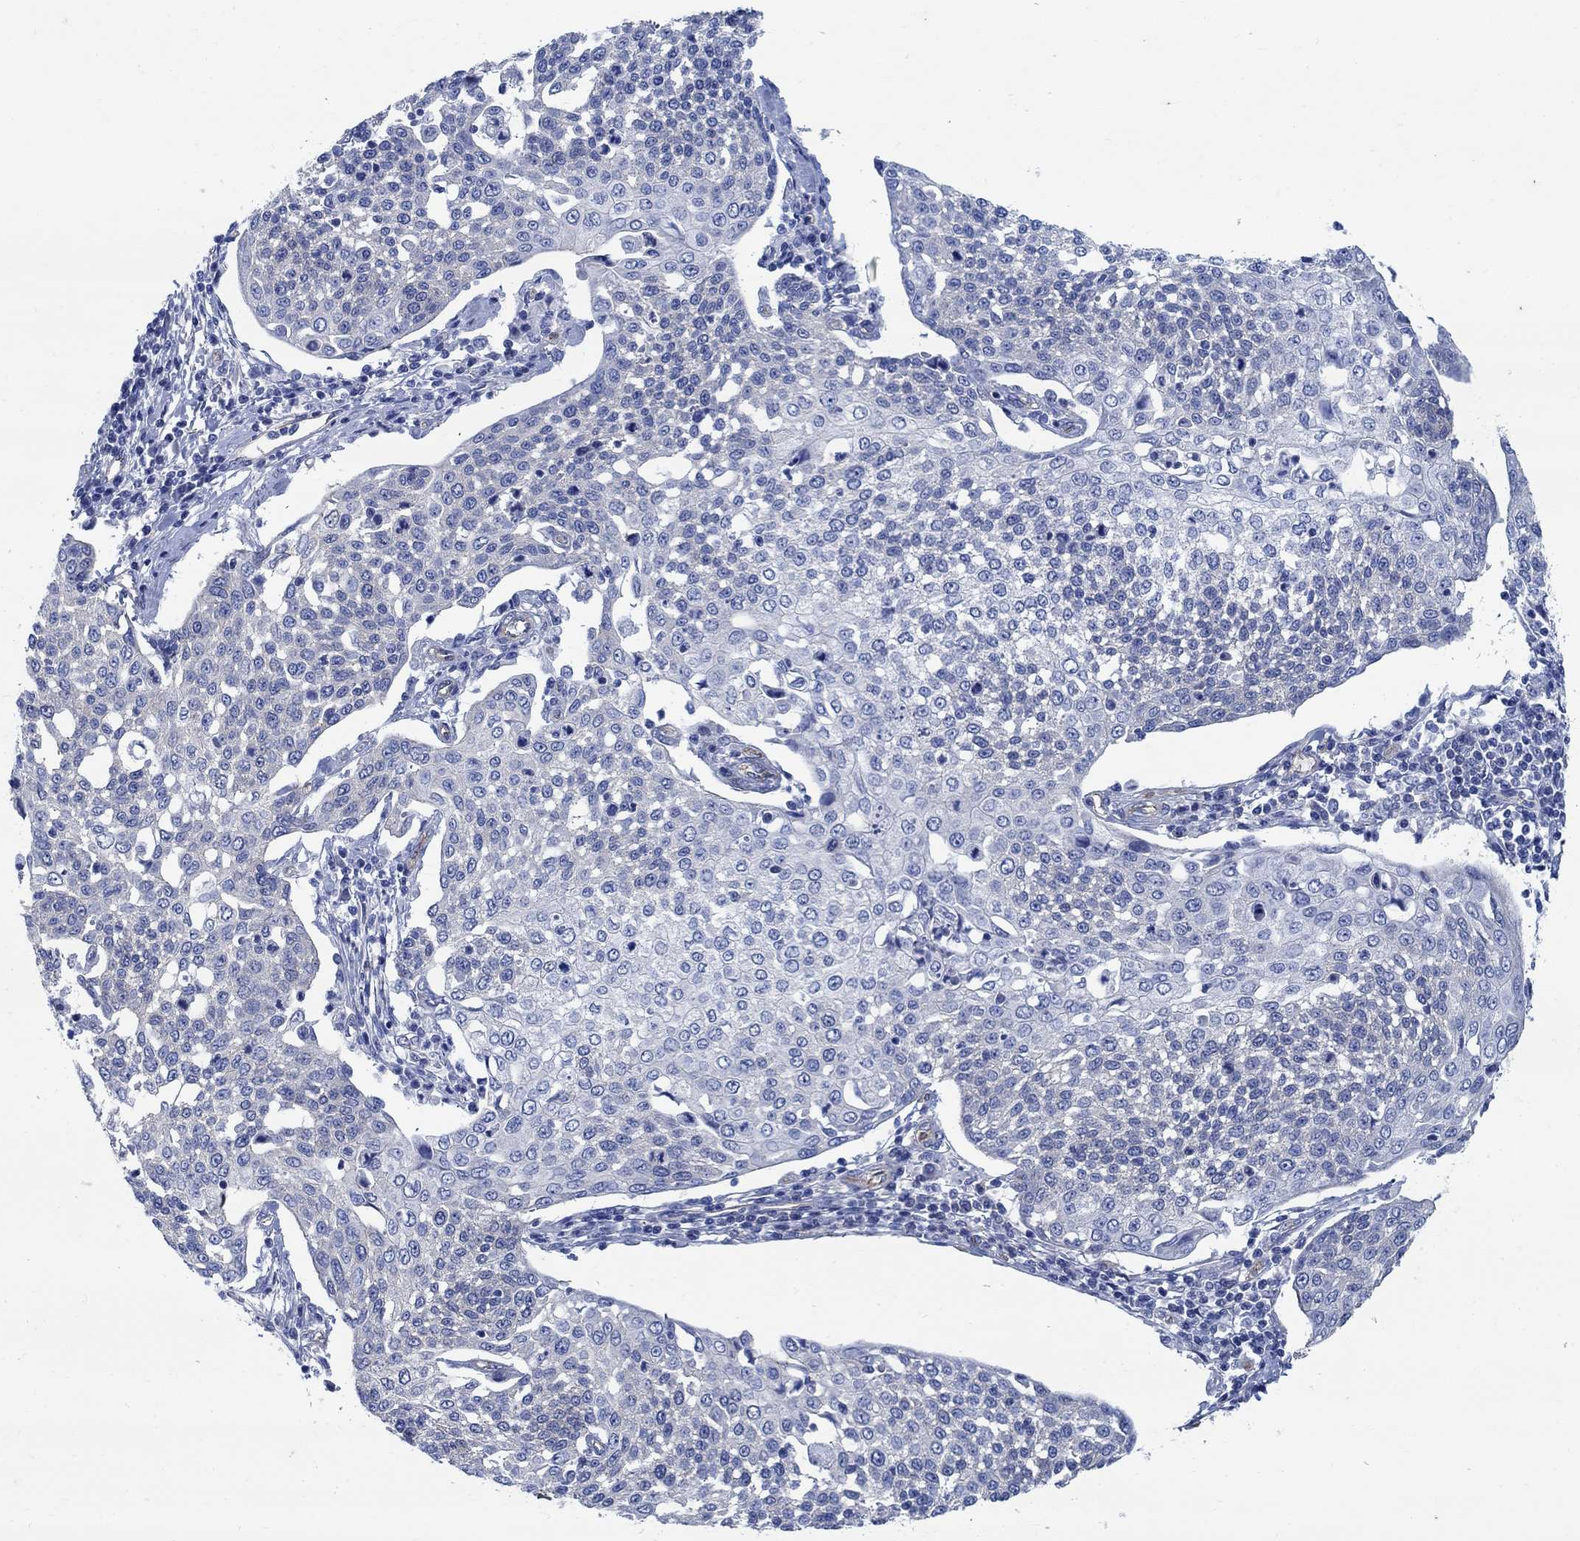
{"staining": {"intensity": "negative", "quantity": "none", "location": "none"}, "tissue": "cervical cancer", "cell_type": "Tumor cells", "image_type": "cancer", "snomed": [{"axis": "morphology", "description": "Squamous cell carcinoma, NOS"}, {"axis": "topography", "description": "Cervix"}], "caption": "DAB immunohistochemical staining of squamous cell carcinoma (cervical) displays no significant expression in tumor cells.", "gene": "TMEM198", "patient": {"sex": "female", "age": 34}}